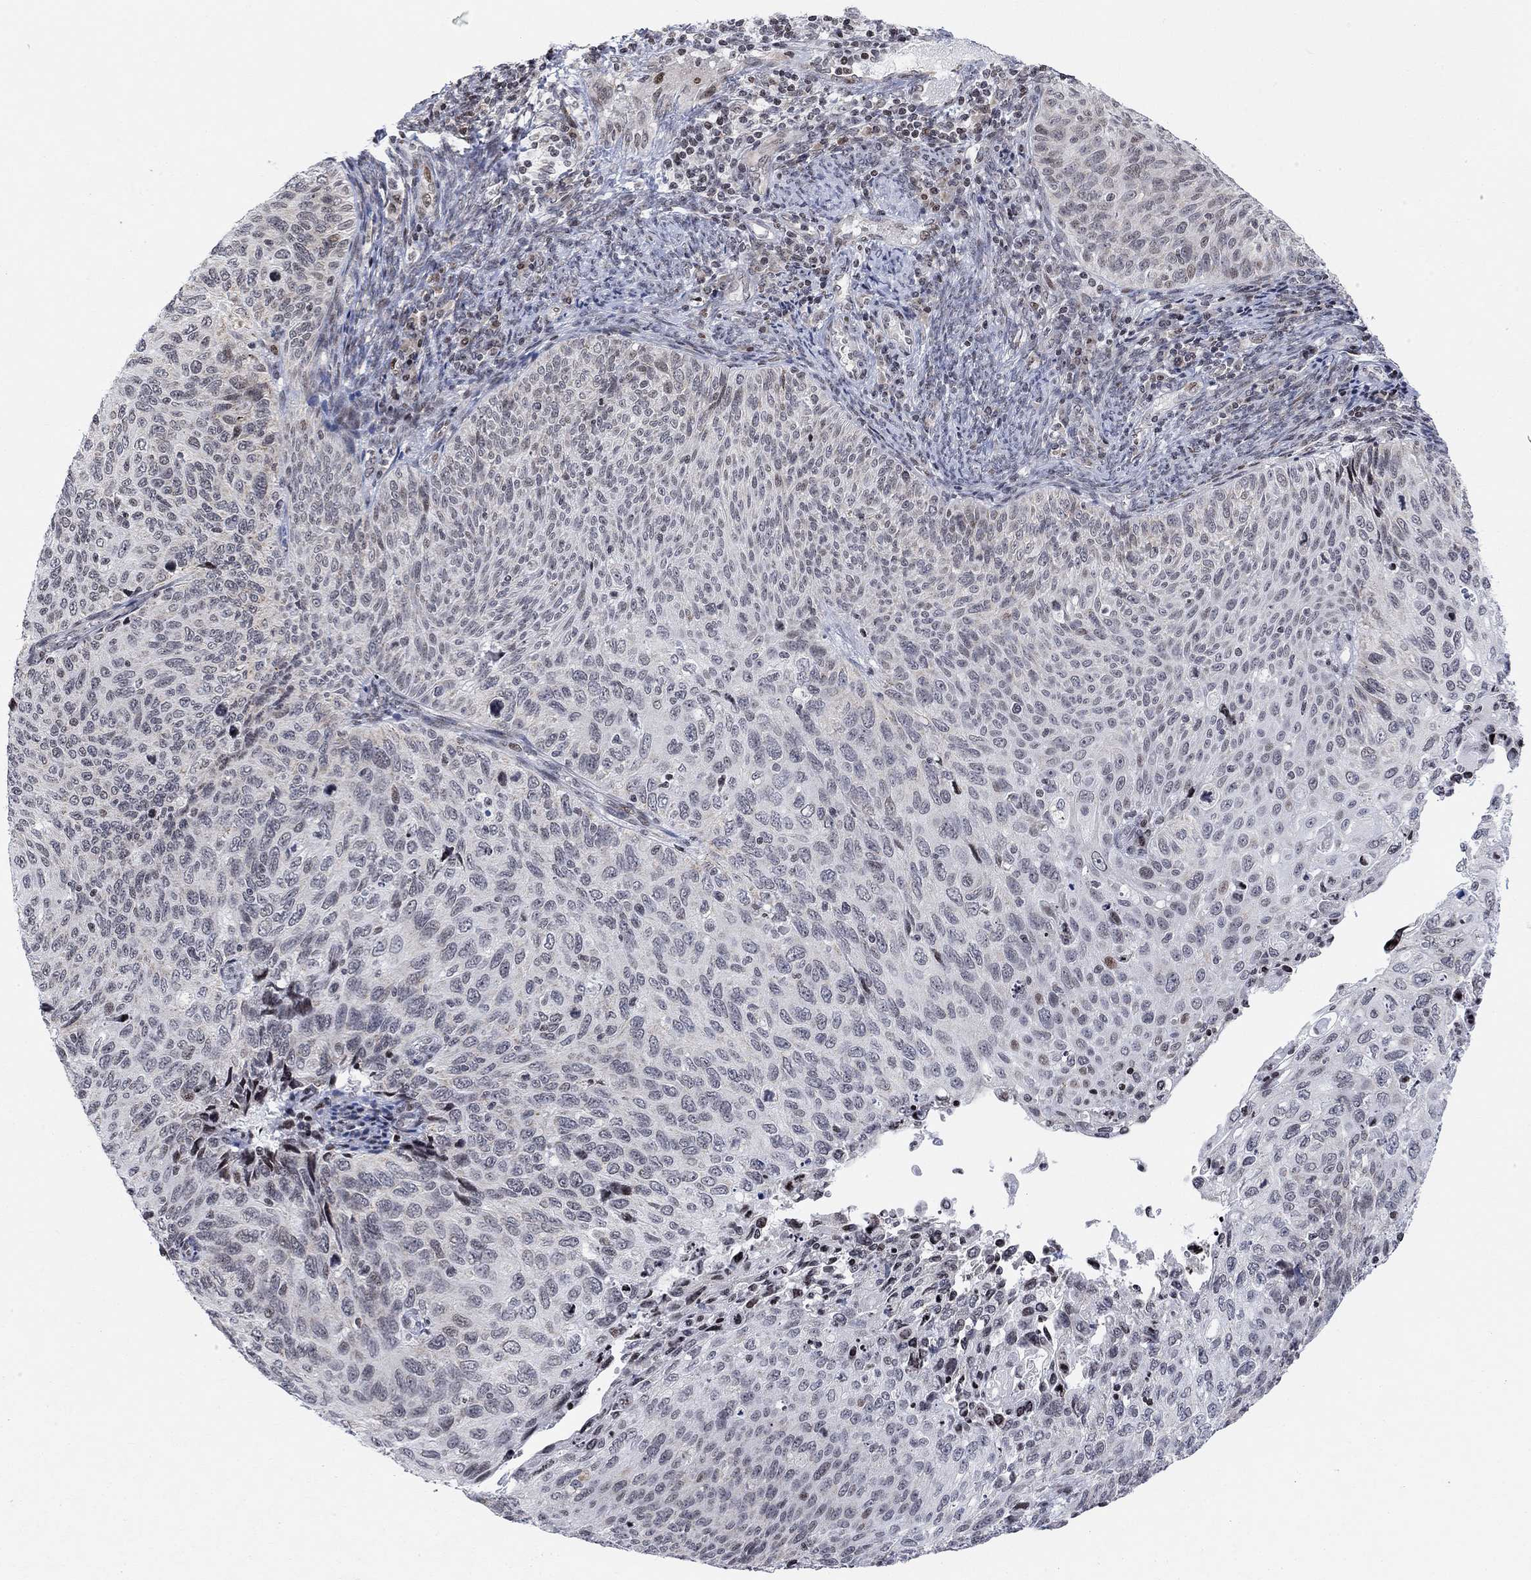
{"staining": {"intensity": "negative", "quantity": "none", "location": "none"}, "tissue": "cervical cancer", "cell_type": "Tumor cells", "image_type": "cancer", "snomed": [{"axis": "morphology", "description": "Squamous cell carcinoma, NOS"}, {"axis": "topography", "description": "Cervix"}], "caption": "Immunohistochemistry (IHC) photomicrograph of neoplastic tissue: cervical squamous cell carcinoma stained with DAB (3,3'-diaminobenzidine) demonstrates no significant protein positivity in tumor cells. The staining was performed using DAB to visualize the protein expression in brown, while the nuclei were stained in blue with hematoxylin (Magnification: 20x).", "gene": "ABHD14A", "patient": {"sex": "female", "age": 70}}